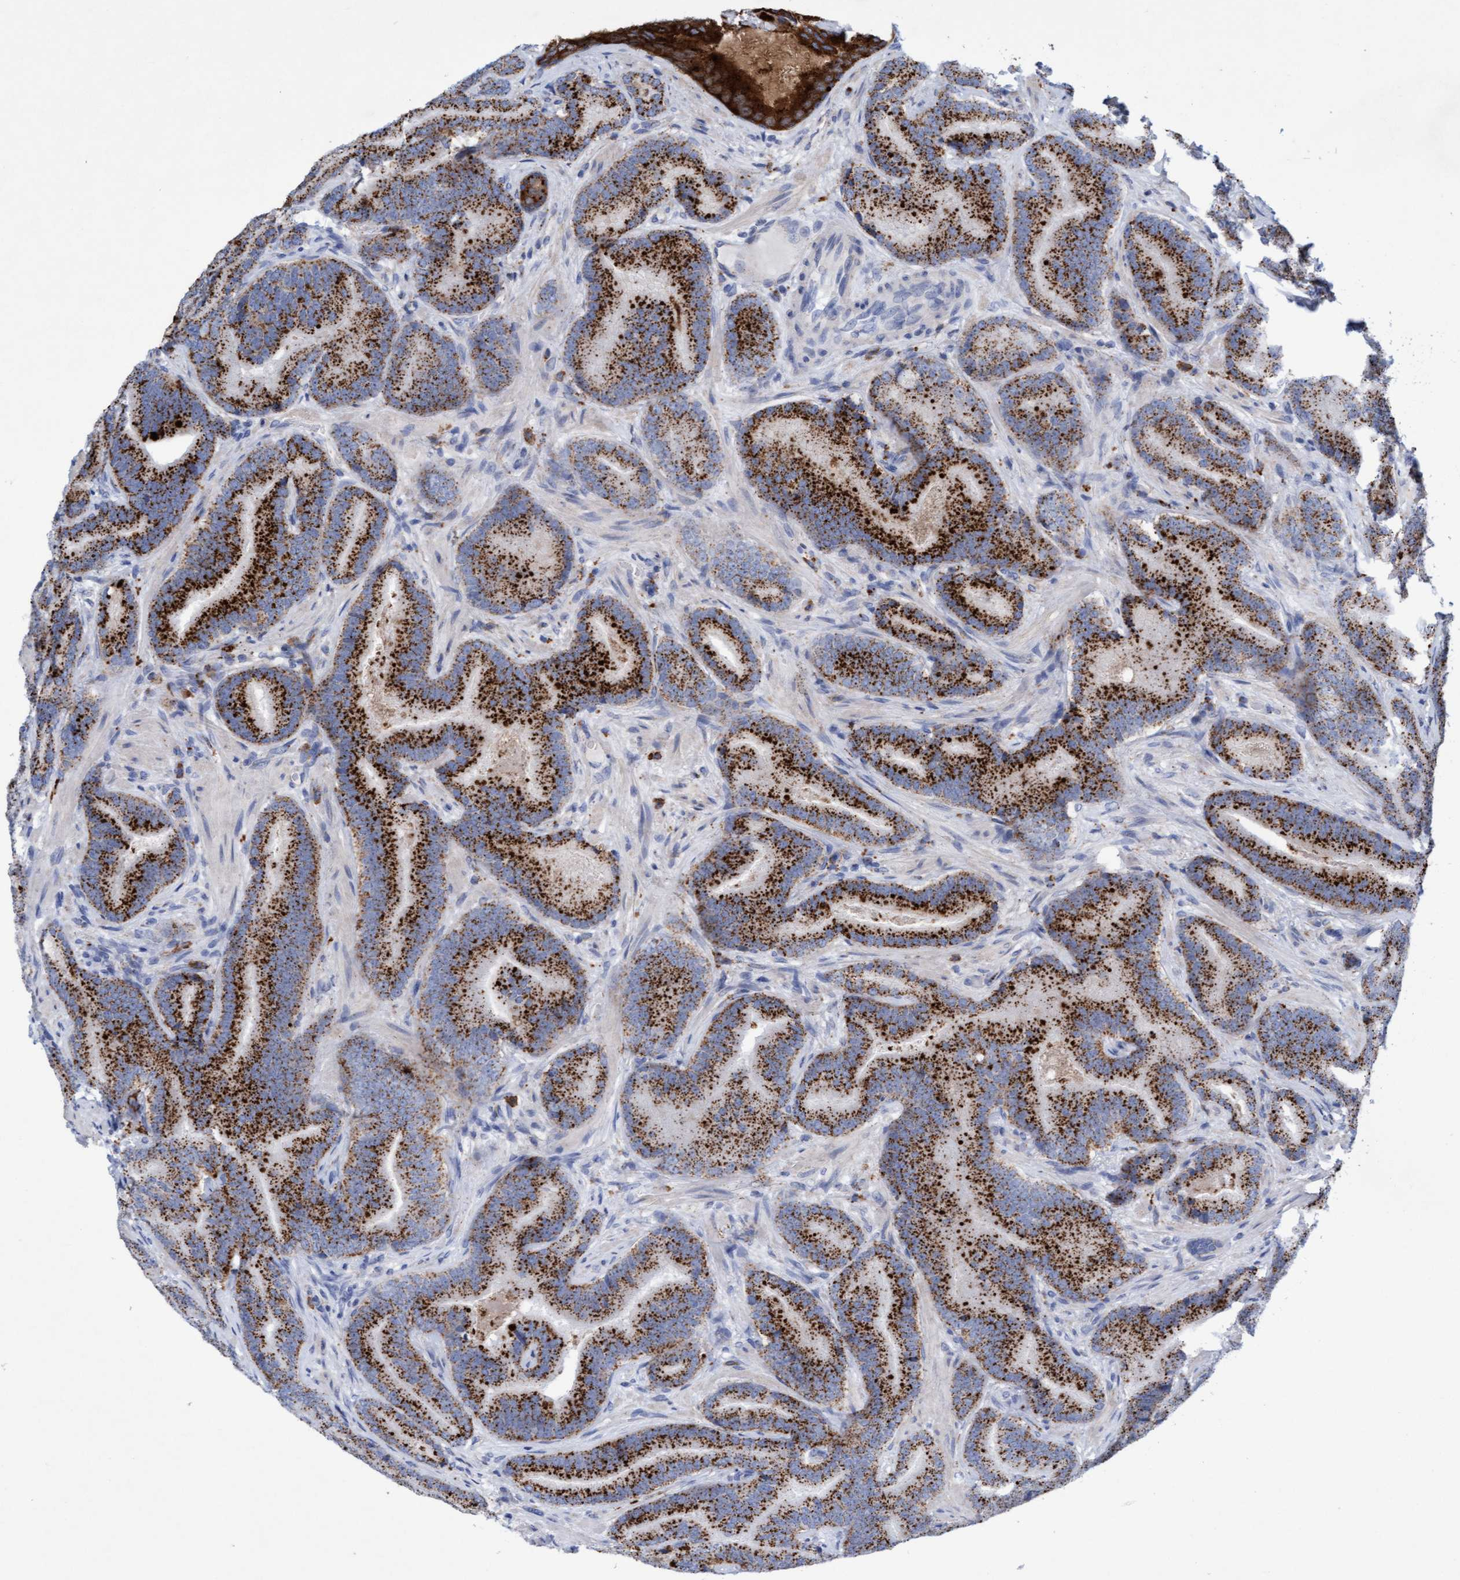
{"staining": {"intensity": "strong", "quantity": "25%-75%", "location": "cytoplasmic/membranous"}, "tissue": "prostate cancer", "cell_type": "Tumor cells", "image_type": "cancer", "snomed": [{"axis": "morphology", "description": "Adenocarcinoma, High grade"}, {"axis": "topography", "description": "Prostate"}], "caption": "An immunohistochemistry image of tumor tissue is shown. Protein staining in brown labels strong cytoplasmic/membranous positivity in prostate cancer within tumor cells.", "gene": "SGSH", "patient": {"sex": "male", "age": 55}}